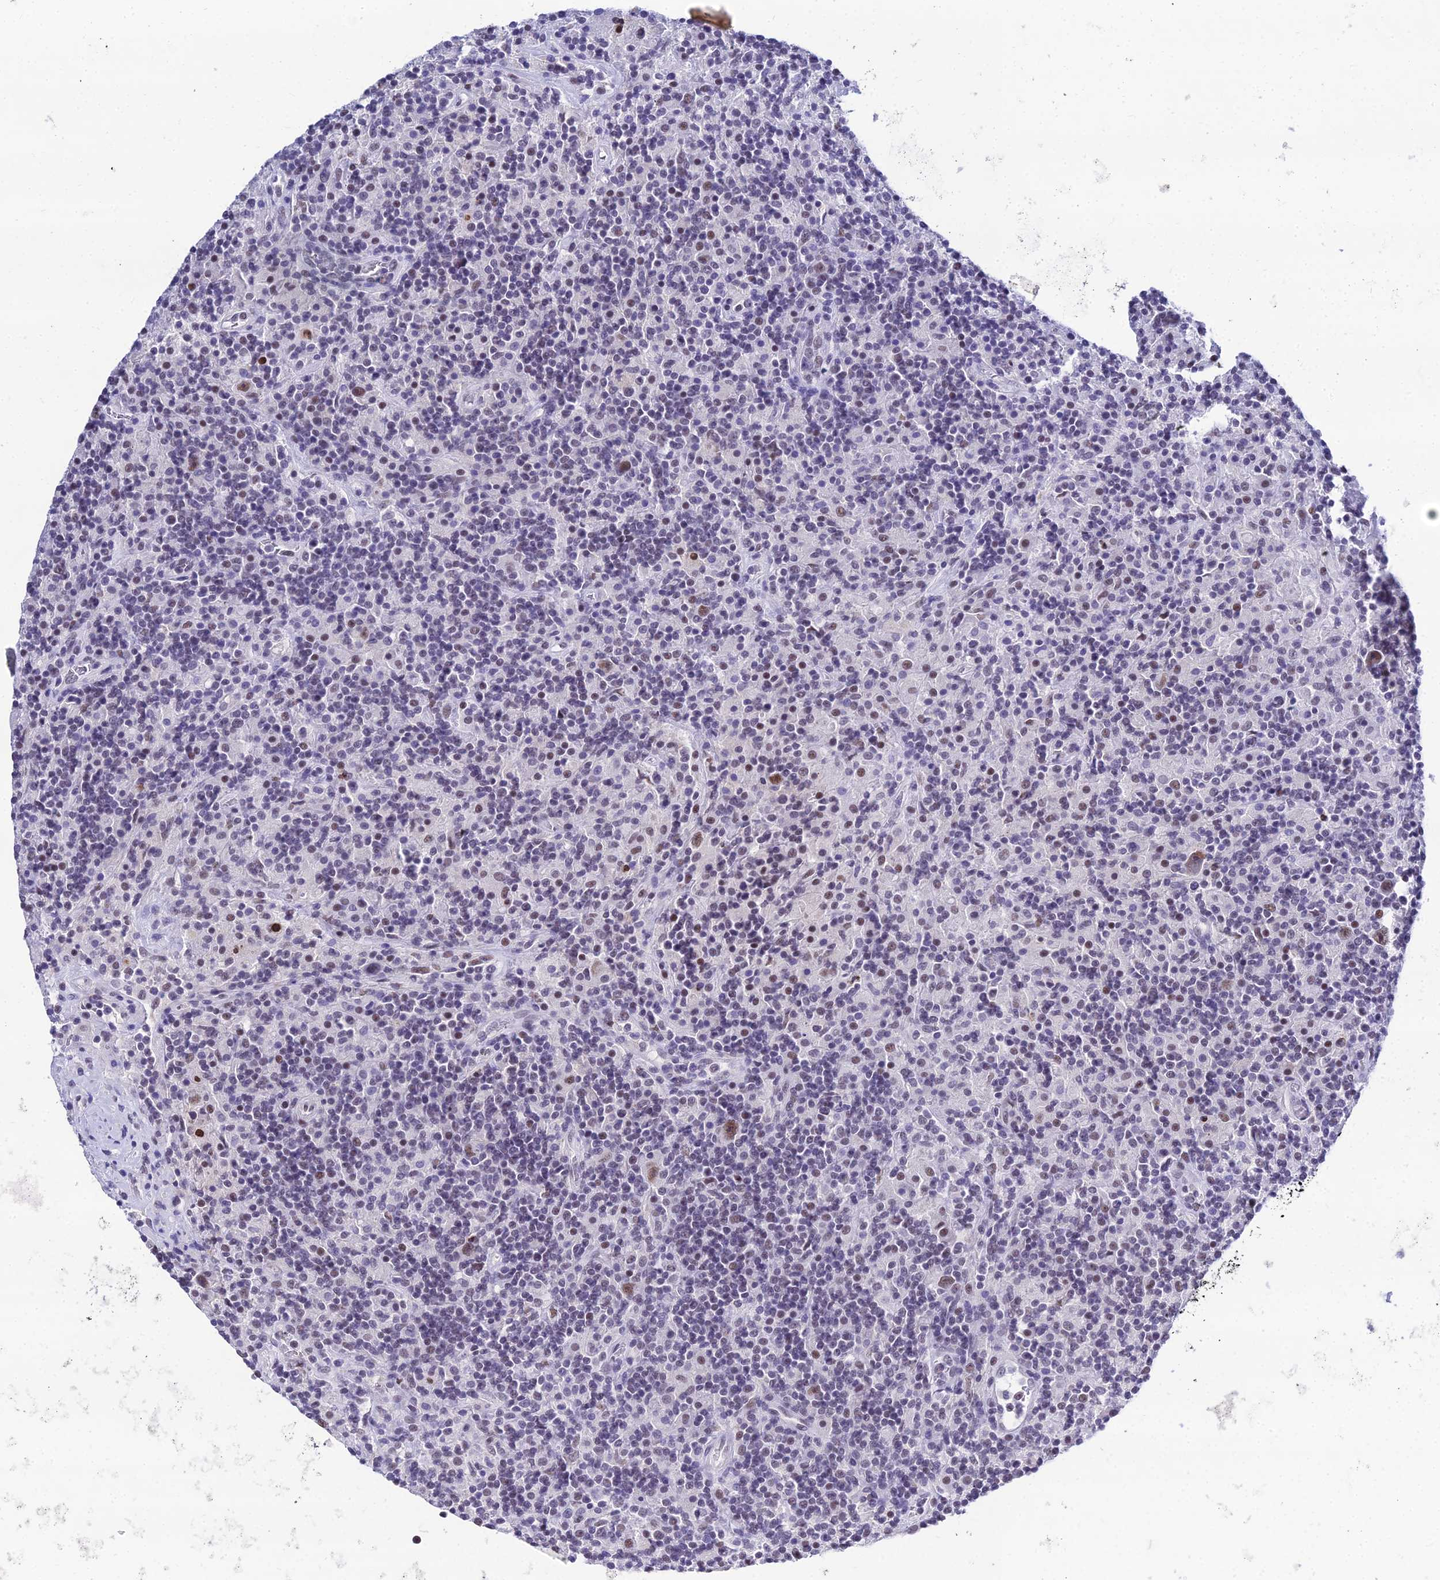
{"staining": {"intensity": "moderate", "quantity": "25%-75%", "location": "nuclear"}, "tissue": "lymphoma", "cell_type": "Tumor cells", "image_type": "cancer", "snomed": [{"axis": "morphology", "description": "Hodgkin's disease, NOS"}, {"axis": "topography", "description": "Lymph node"}], "caption": "Immunohistochemical staining of lymphoma displays moderate nuclear protein positivity in about 25%-75% of tumor cells.", "gene": "PPP4R2", "patient": {"sex": "male", "age": 70}}